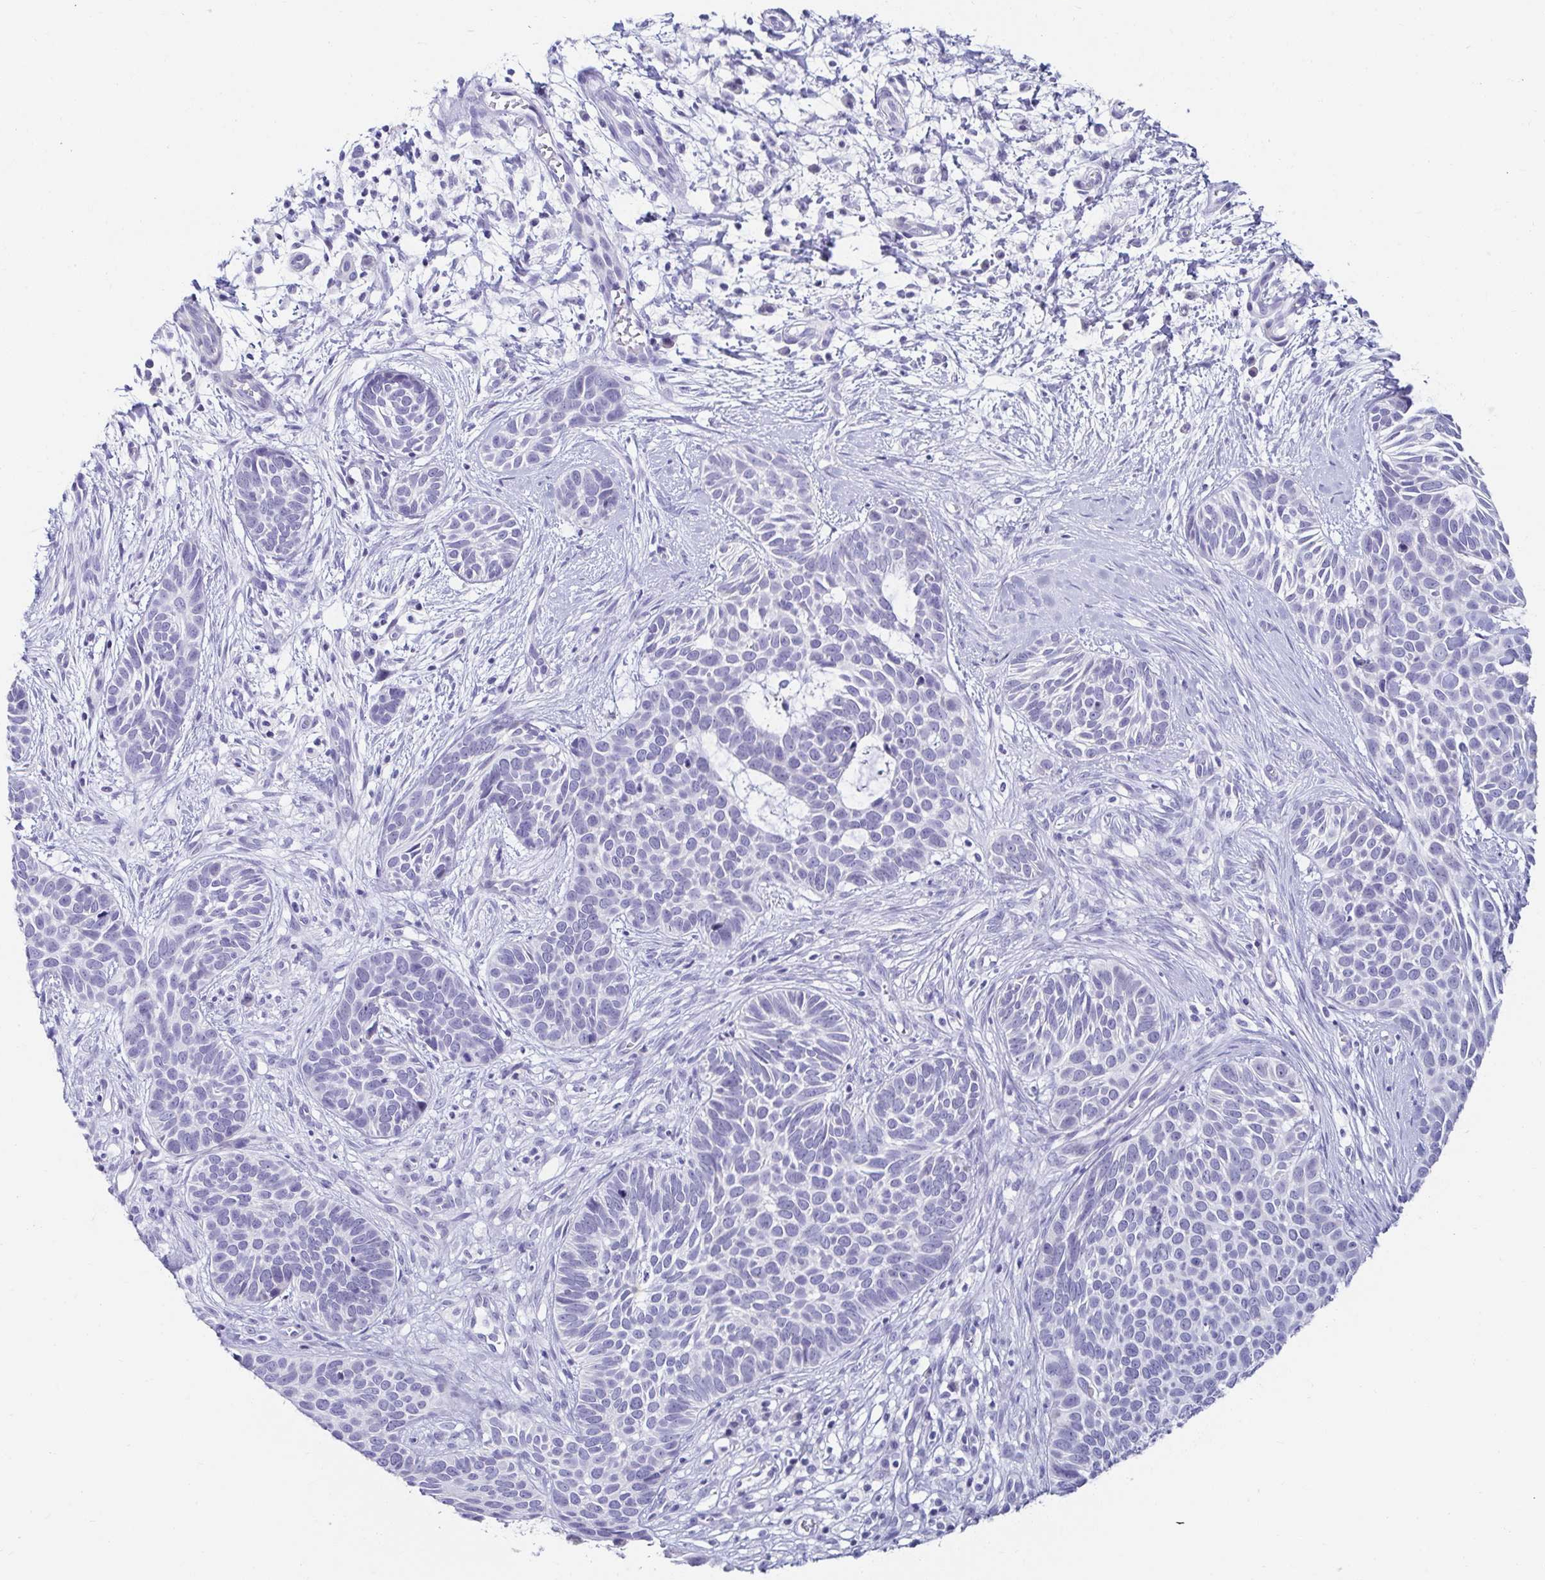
{"staining": {"intensity": "negative", "quantity": "none", "location": "none"}, "tissue": "skin cancer", "cell_type": "Tumor cells", "image_type": "cancer", "snomed": [{"axis": "morphology", "description": "Basal cell carcinoma"}, {"axis": "topography", "description": "Skin"}], "caption": "Immunohistochemical staining of skin cancer shows no significant expression in tumor cells.", "gene": "OR10K1", "patient": {"sex": "male", "age": 69}}